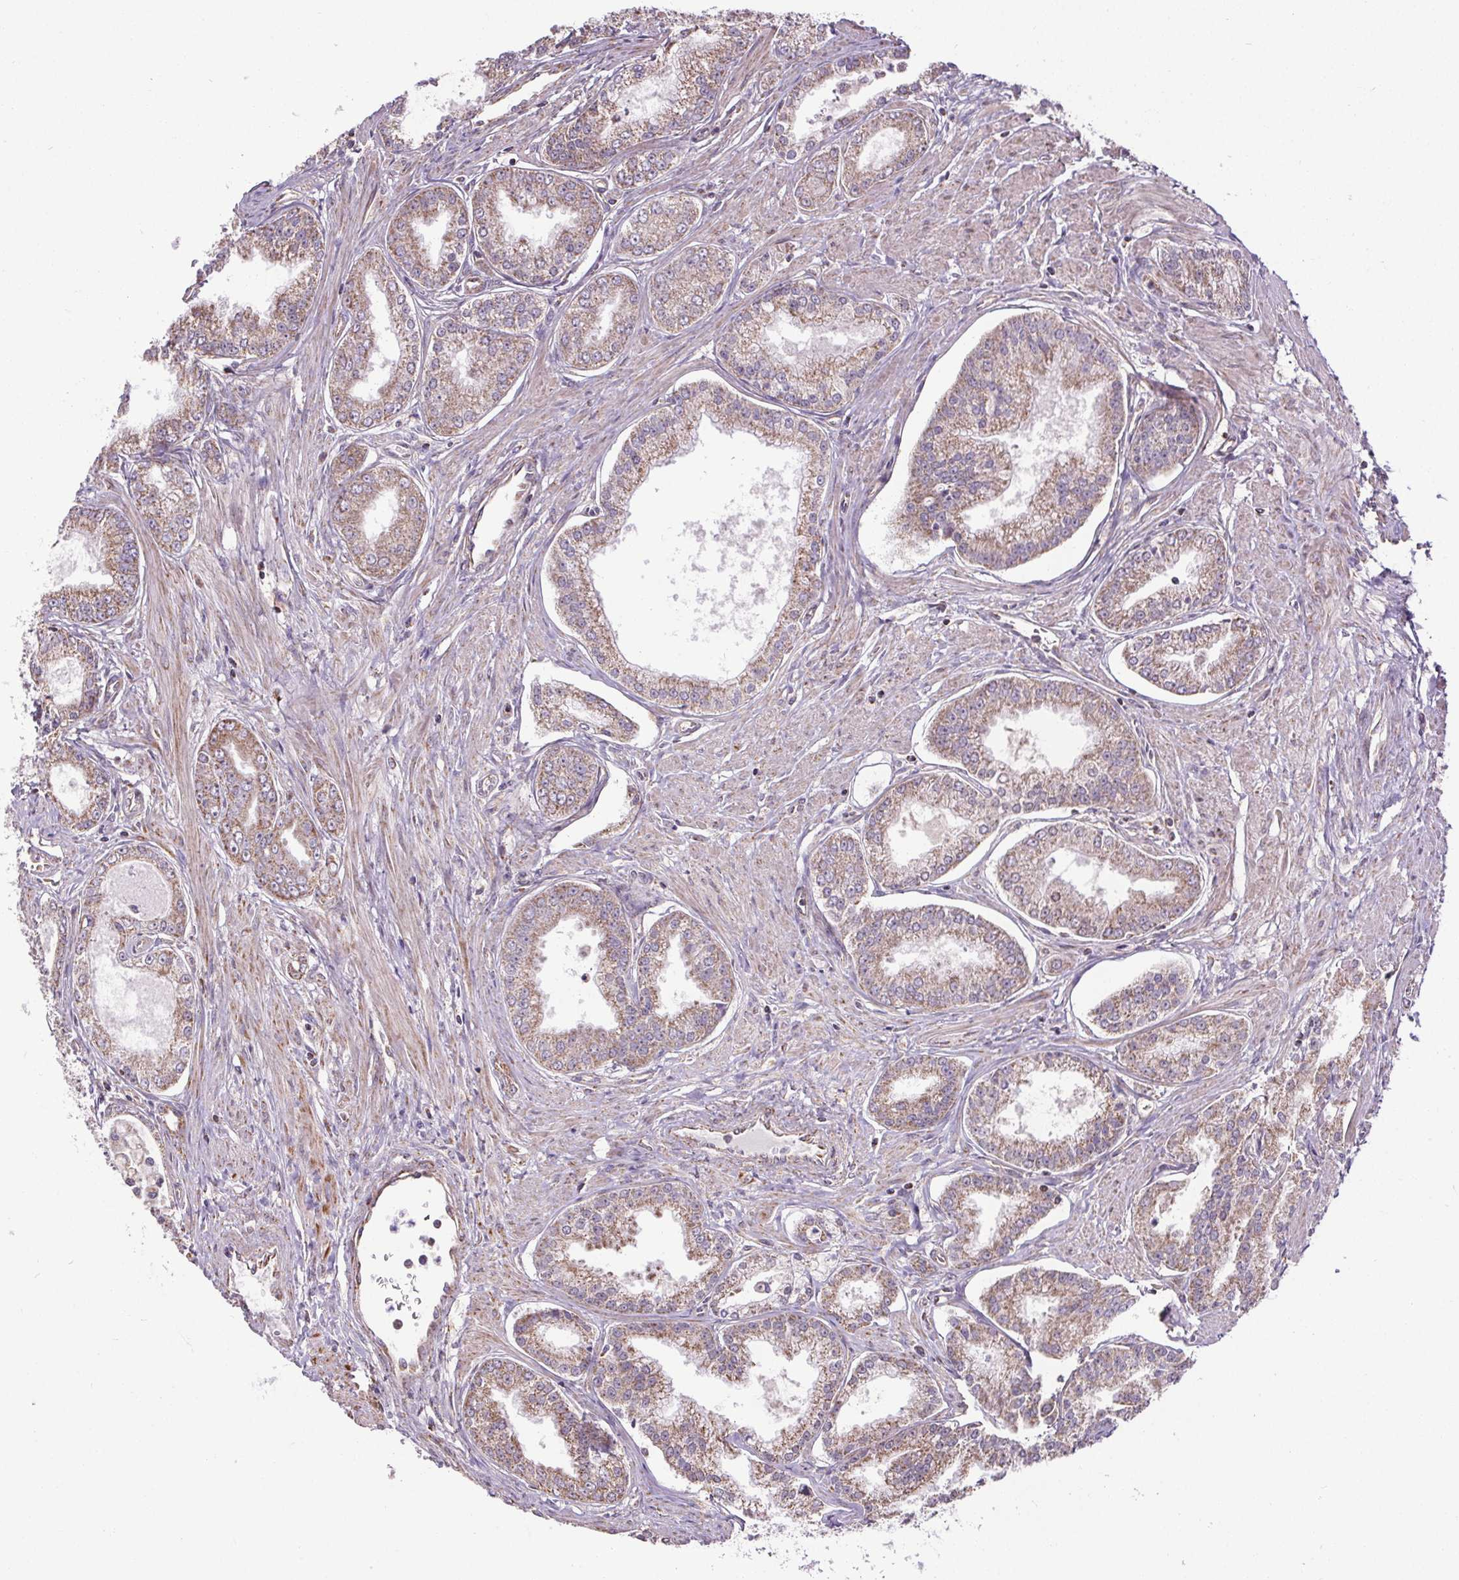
{"staining": {"intensity": "weak", "quantity": ">75%", "location": "cytoplasmic/membranous"}, "tissue": "prostate cancer", "cell_type": "Tumor cells", "image_type": "cancer", "snomed": [{"axis": "morphology", "description": "Adenocarcinoma, NOS"}, {"axis": "topography", "description": "Prostate"}], "caption": "Immunohistochemistry (IHC) of prostate cancer (adenocarcinoma) reveals low levels of weak cytoplasmic/membranous staining in about >75% of tumor cells. The staining was performed using DAB to visualize the protein expression in brown, while the nuclei were stained in blue with hematoxylin (Magnification: 20x).", "gene": "ZNF548", "patient": {"sex": "male", "age": 71}}